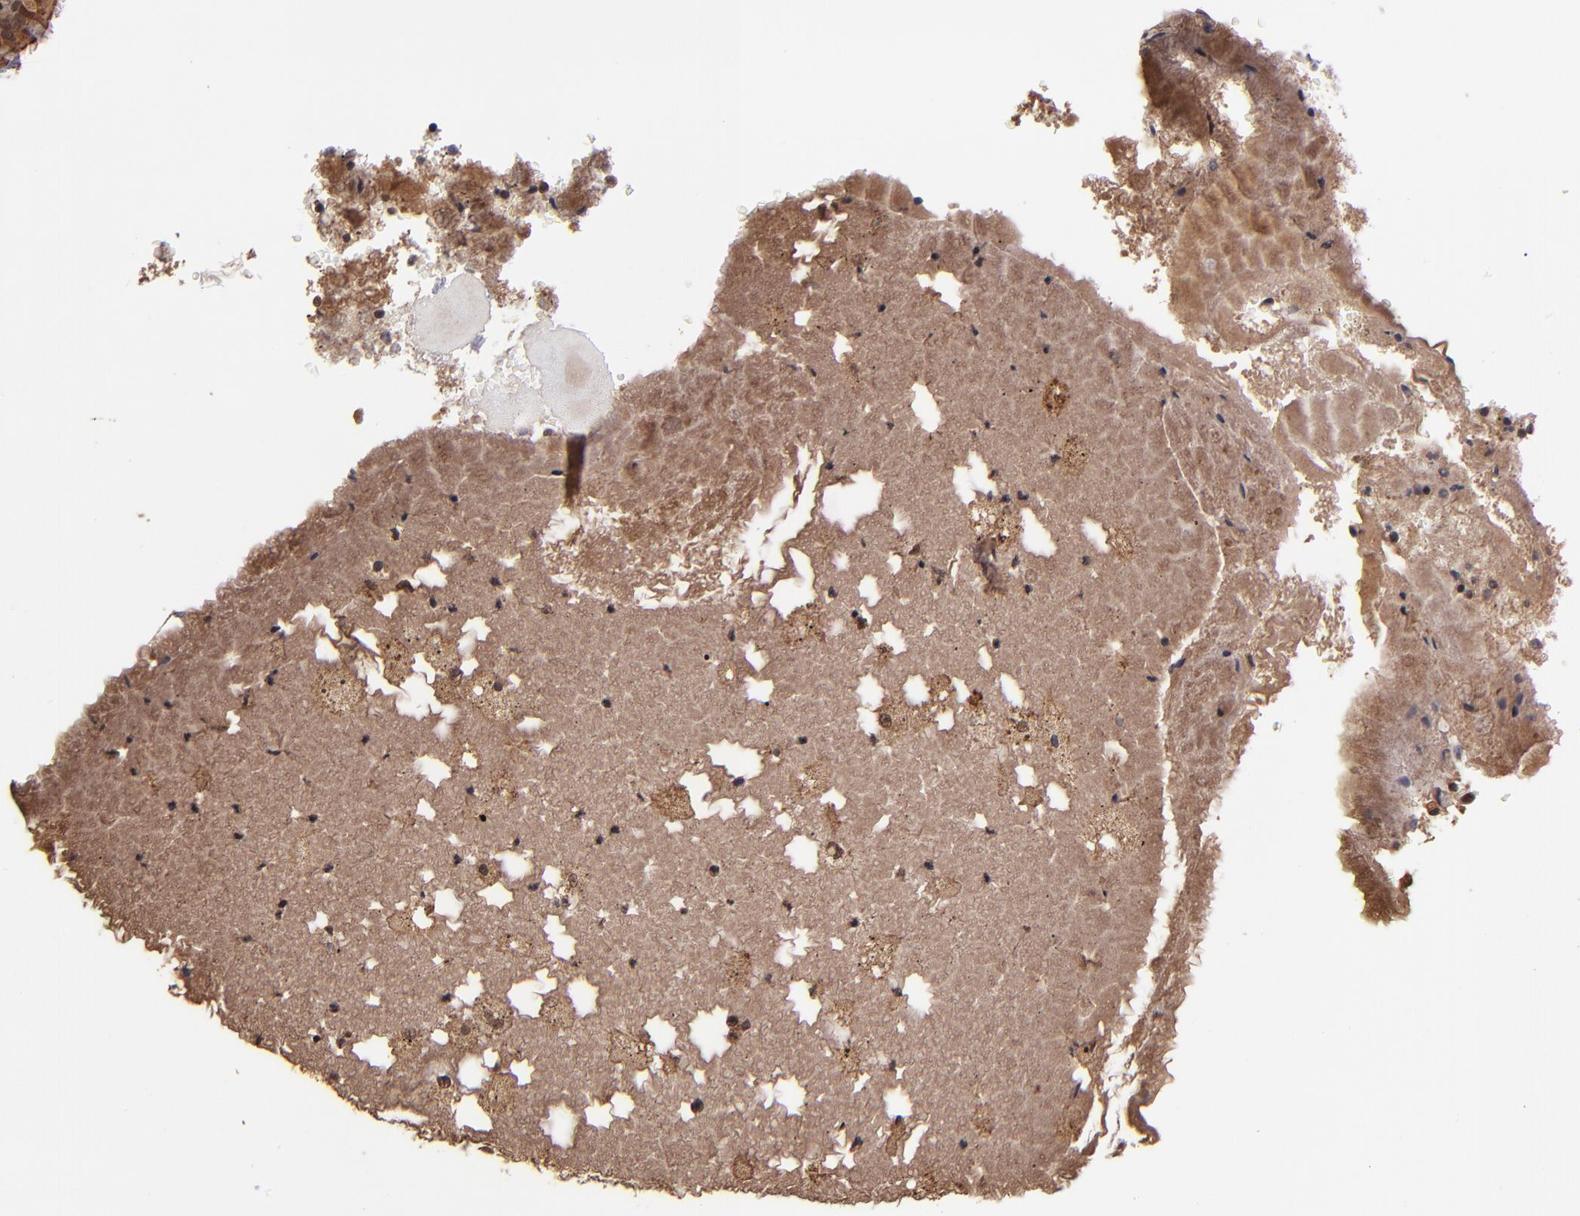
{"staining": {"intensity": "strong", "quantity": ">75%", "location": "cytoplasmic/membranous"}, "tissue": "bronchus", "cell_type": "Respiratory epithelial cells", "image_type": "normal", "snomed": [{"axis": "morphology", "description": "Normal tissue, NOS"}, {"axis": "topography", "description": "Bronchus"}, {"axis": "topography", "description": "Lung"}], "caption": "The photomicrograph reveals immunohistochemical staining of unremarkable bronchus. There is strong cytoplasmic/membranous staining is seen in about >75% of respiratory epithelial cells.", "gene": "NFE2L2", "patient": {"sex": "female", "age": 56}}